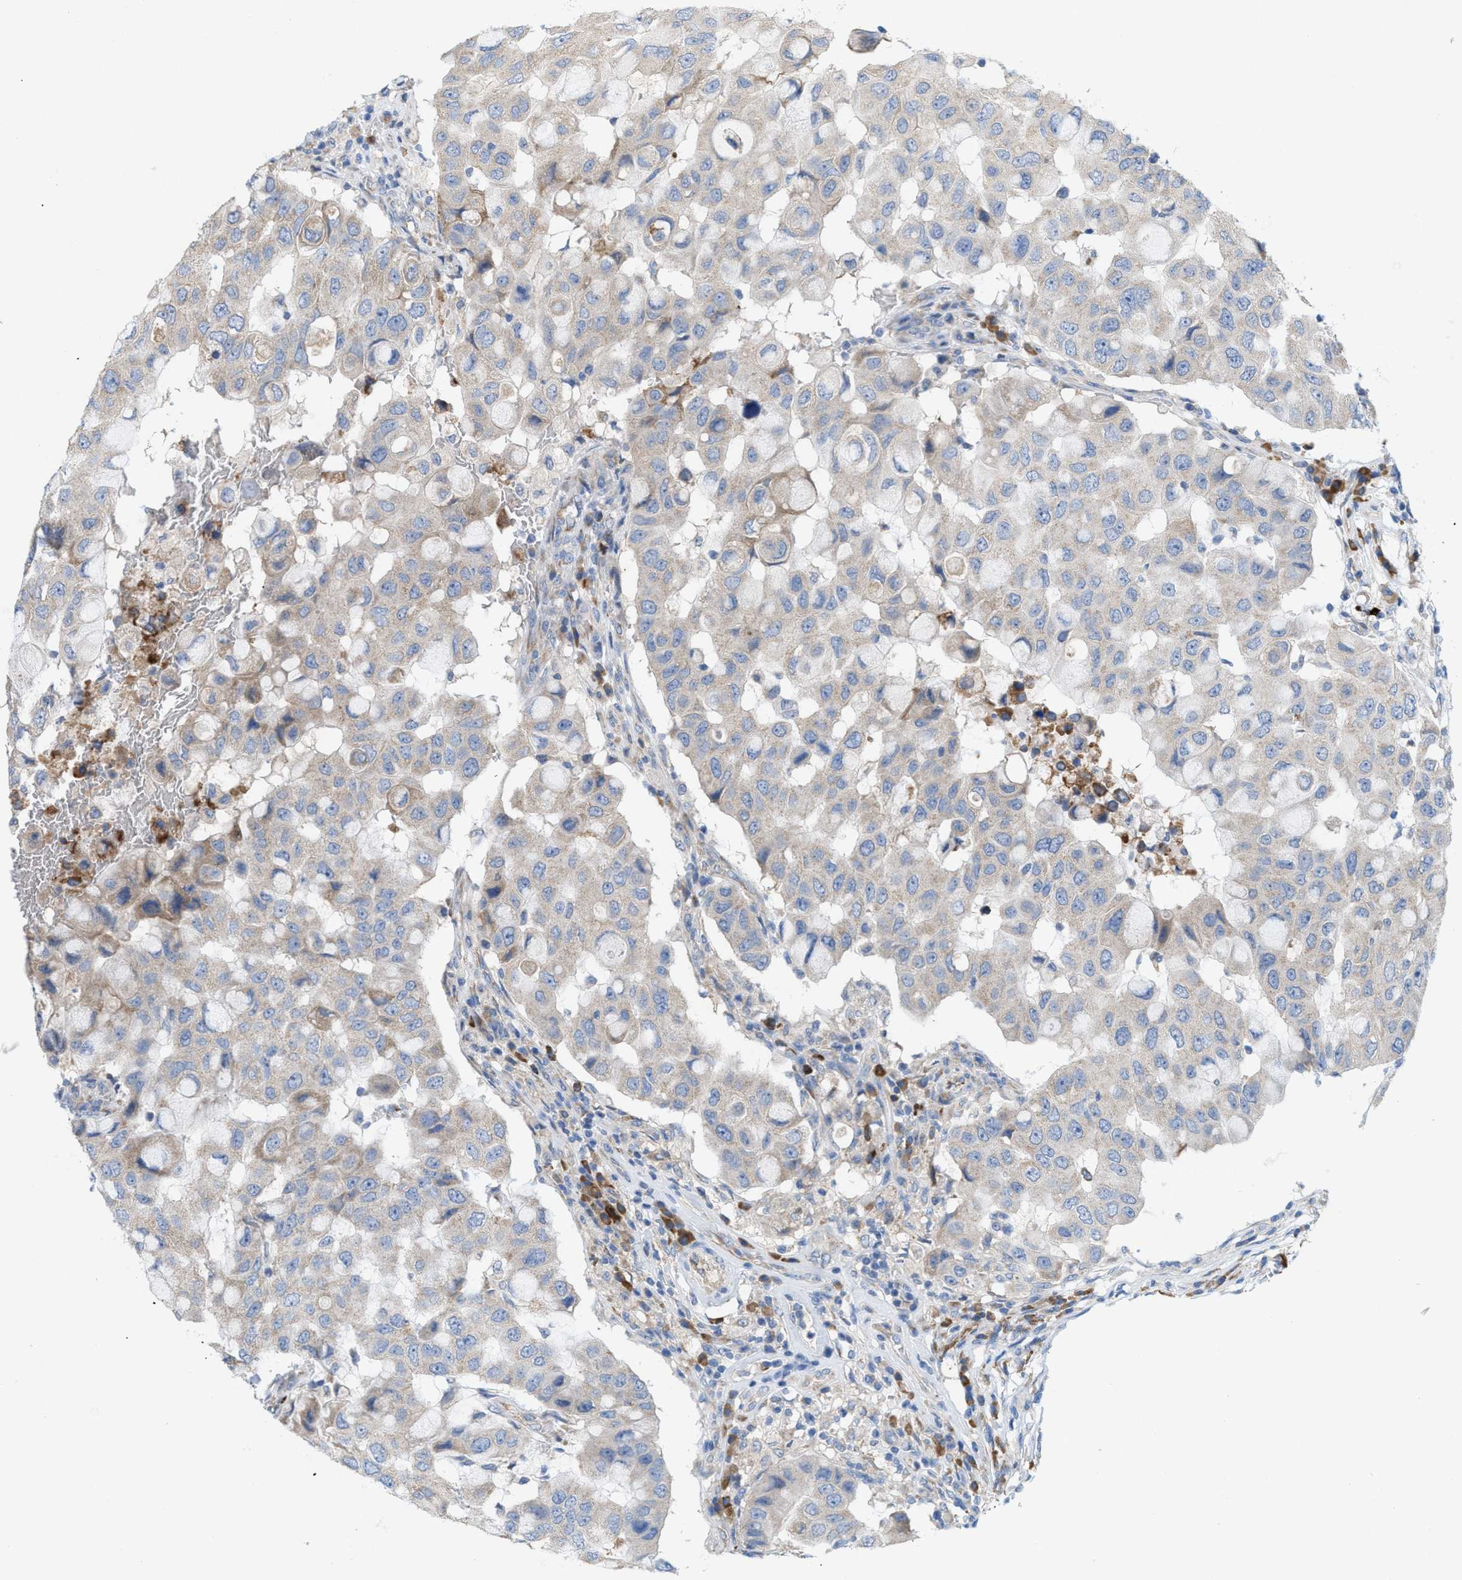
{"staining": {"intensity": "weak", "quantity": "<25%", "location": "cytoplasmic/membranous"}, "tissue": "breast cancer", "cell_type": "Tumor cells", "image_type": "cancer", "snomed": [{"axis": "morphology", "description": "Duct carcinoma"}, {"axis": "topography", "description": "Breast"}], "caption": "Immunohistochemical staining of human breast cancer displays no significant expression in tumor cells.", "gene": "DYNC2I1", "patient": {"sex": "female", "age": 27}}